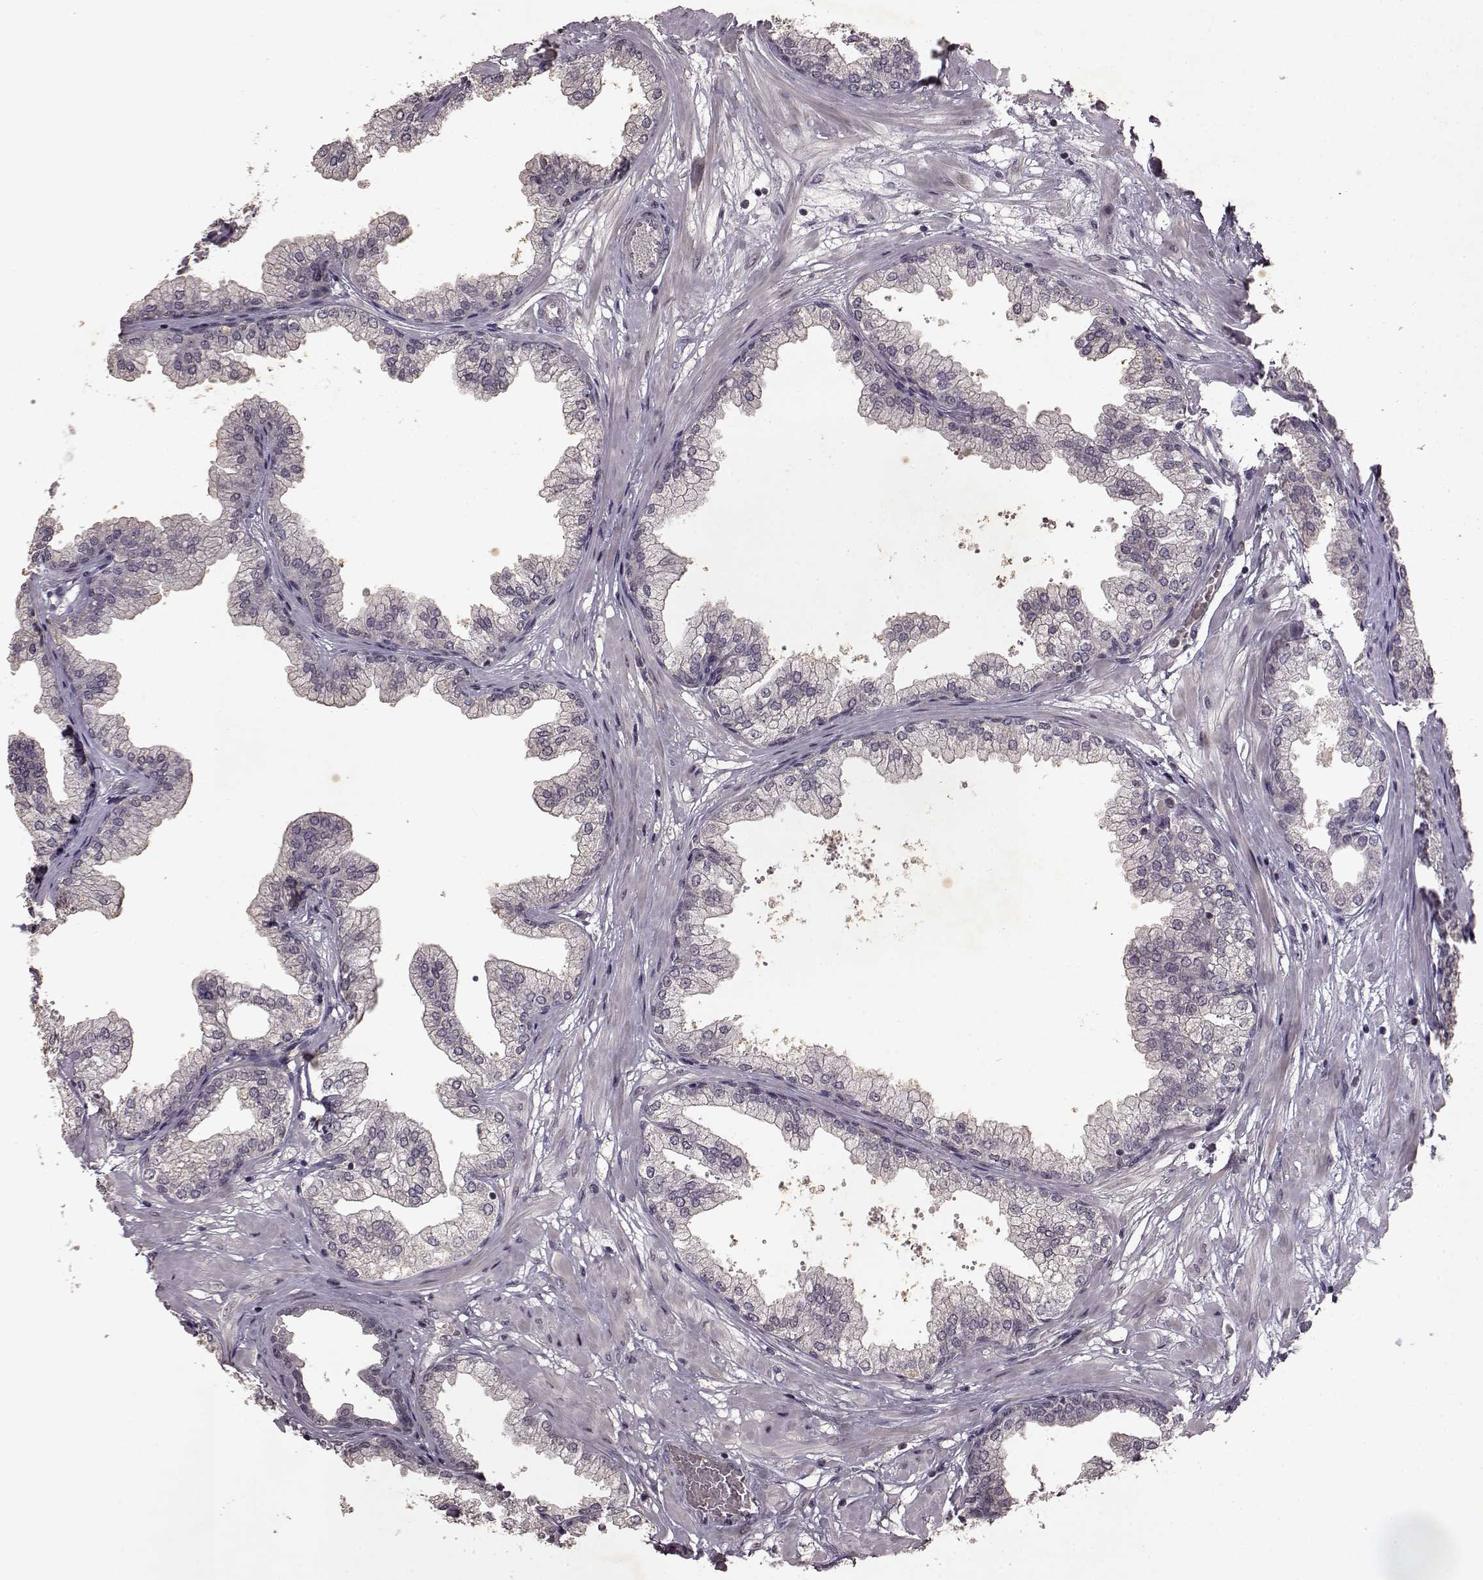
{"staining": {"intensity": "negative", "quantity": "none", "location": "none"}, "tissue": "prostate", "cell_type": "Glandular cells", "image_type": "normal", "snomed": [{"axis": "morphology", "description": "Normal tissue, NOS"}, {"axis": "topography", "description": "Prostate"}], "caption": "Immunohistochemistry (IHC) histopathology image of normal human prostate stained for a protein (brown), which reveals no staining in glandular cells. Brightfield microscopy of immunohistochemistry stained with DAB (brown) and hematoxylin (blue), captured at high magnification.", "gene": "LHB", "patient": {"sex": "male", "age": 37}}